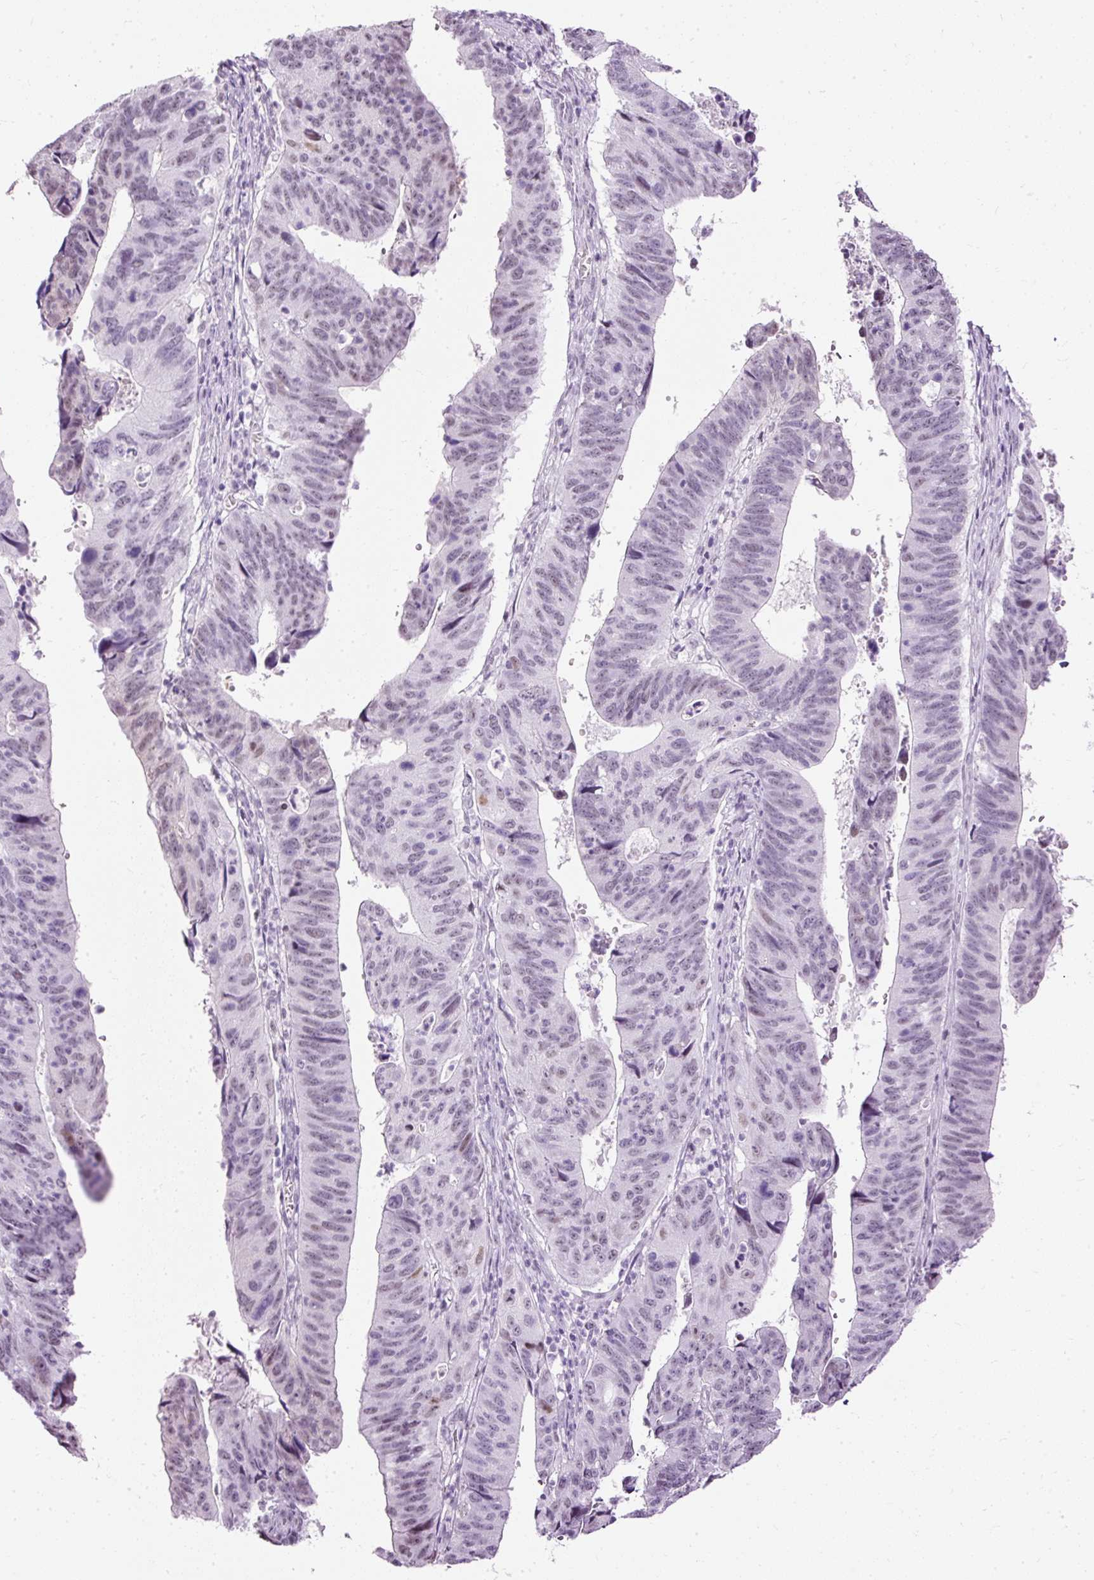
{"staining": {"intensity": "weak", "quantity": "25%-75%", "location": "nuclear"}, "tissue": "stomach cancer", "cell_type": "Tumor cells", "image_type": "cancer", "snomed": [{"axis": "morphology", "description": "Adenocarcinoma, NOS"}, {"axis": "topography", "description": "Stomach"}], "caption": "Stomach cancer stained for a protein exhibits weak nuclear positivity in tumor cells. The protein of interest is shown in brown color, while the nuclei are stained blue.", "gene": "PDE6B", "patient": {"sex": "male", "age": 59}}